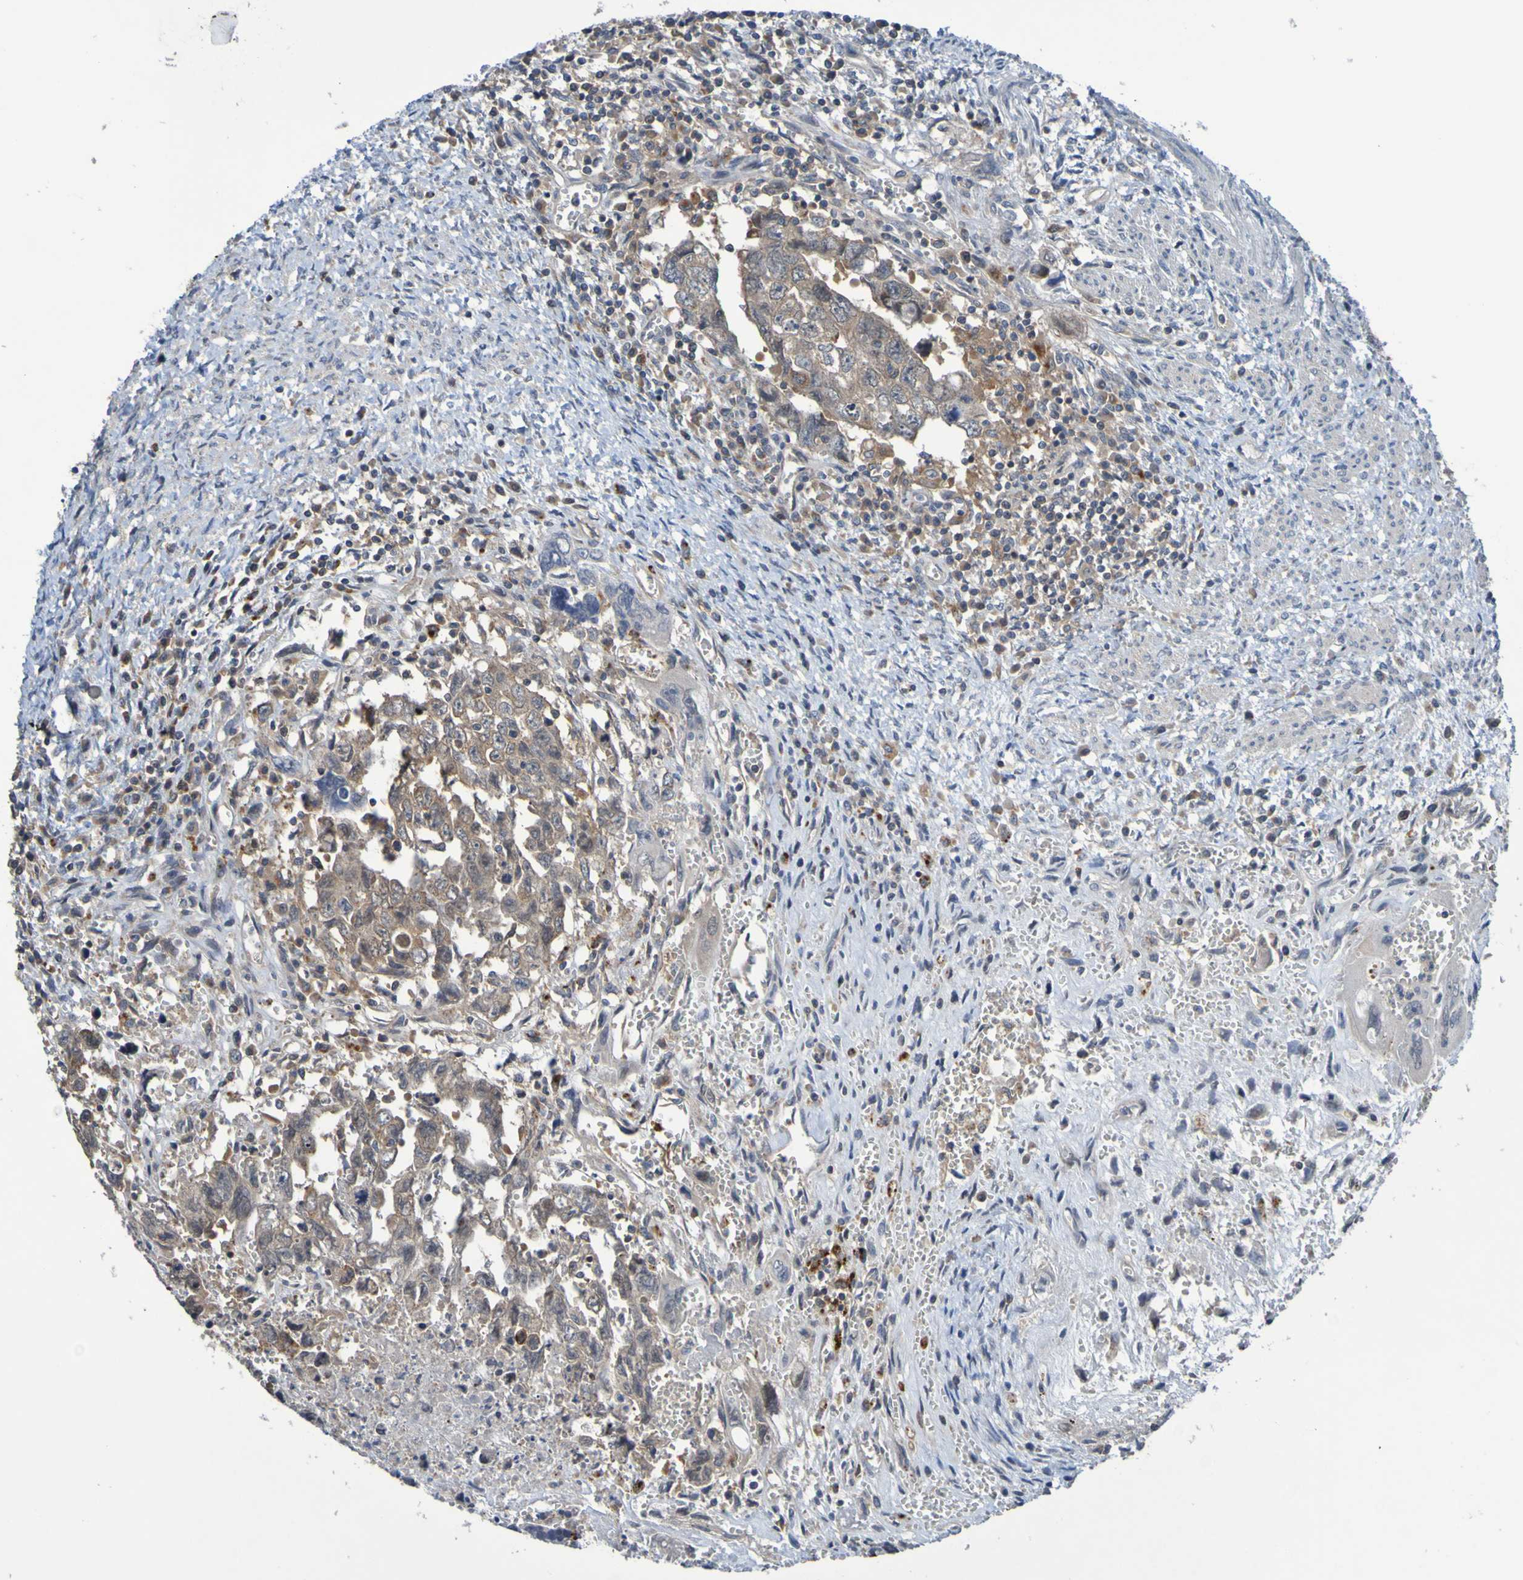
{"staining": {"intensity": "weak", "quantity": ">75%", "location": "cytoplasmic/membranous"}, "tissue": "testis cancer", "cell_type": "Tumor cells", "image_type": "cancer", "snomed": [{"axis": "morphology", "description": "Carcinoma, Embryonal, NOS"}, {"axis": "topography", "description": "Testis"}], "caption": "Testis cancer (embryonal carcinoma) stained with a brown dye reveals weak cytoplasmic/membranous positive positivity in about >75% of tumor cells.", "gene": "SDK1", "patient": {"sex": "male", "age": 28}}